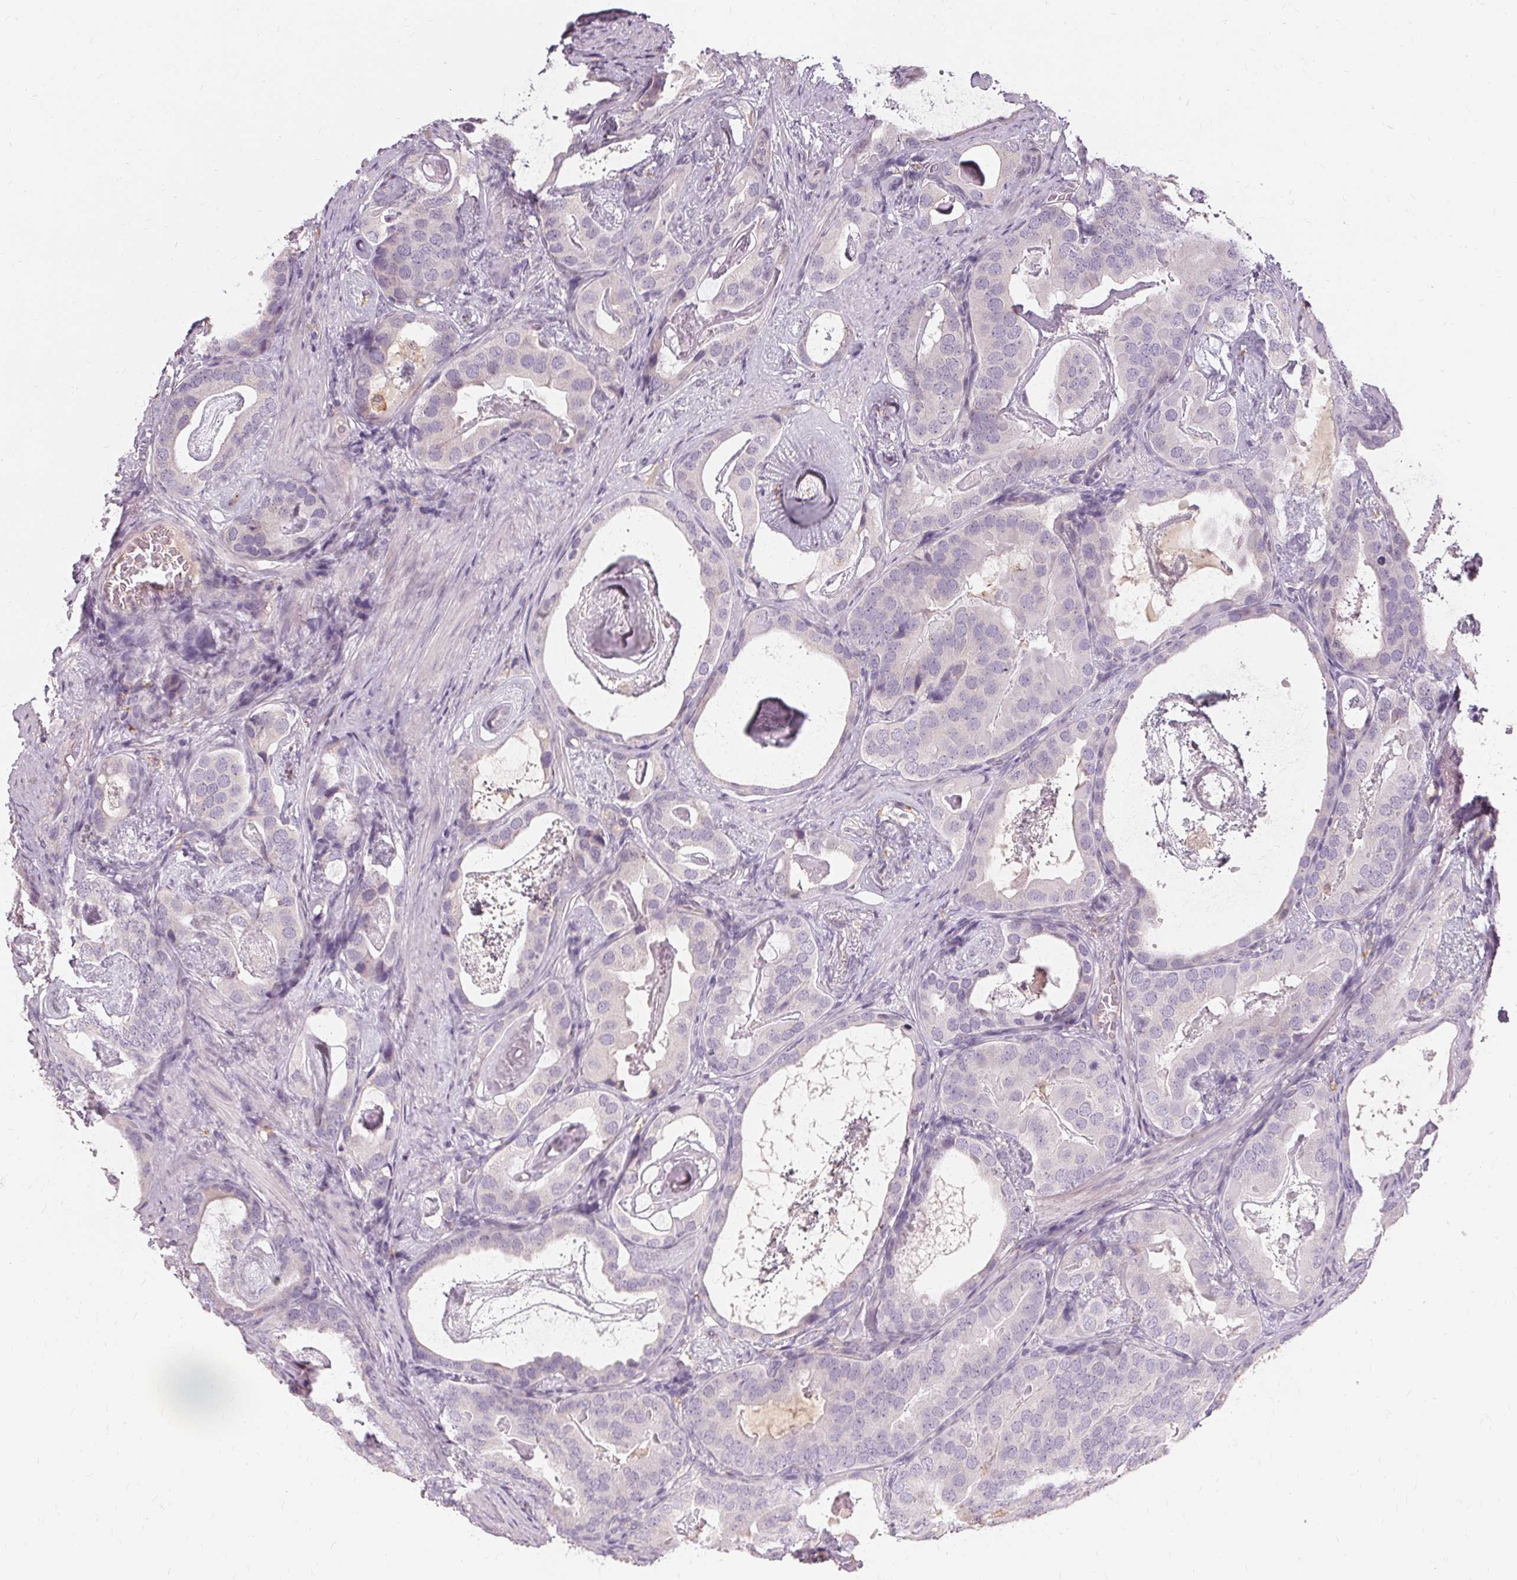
{"staining": {"intensity": "negative", "quantity": "none", "location": "none"}, "tissue": "prostate cancer", "cell_type": "Tumor cells", "image_type": "cancer", "snomed": [{"axis": "morphology", "description": "Adenocarcinoma, Low grade"}, {"axis": "topography", "description": "Prostate and seminal vesicle, NOS"}], "caption": "Protein analysis of prostate cancer exhibits no significant staining in tumor cells. The staining is performed using DAB brown chromogen with nuclei counter-stained in using hematoxylin.", "gene": "IFNGR1", "patient": {"sex": "male", "age": 71}}